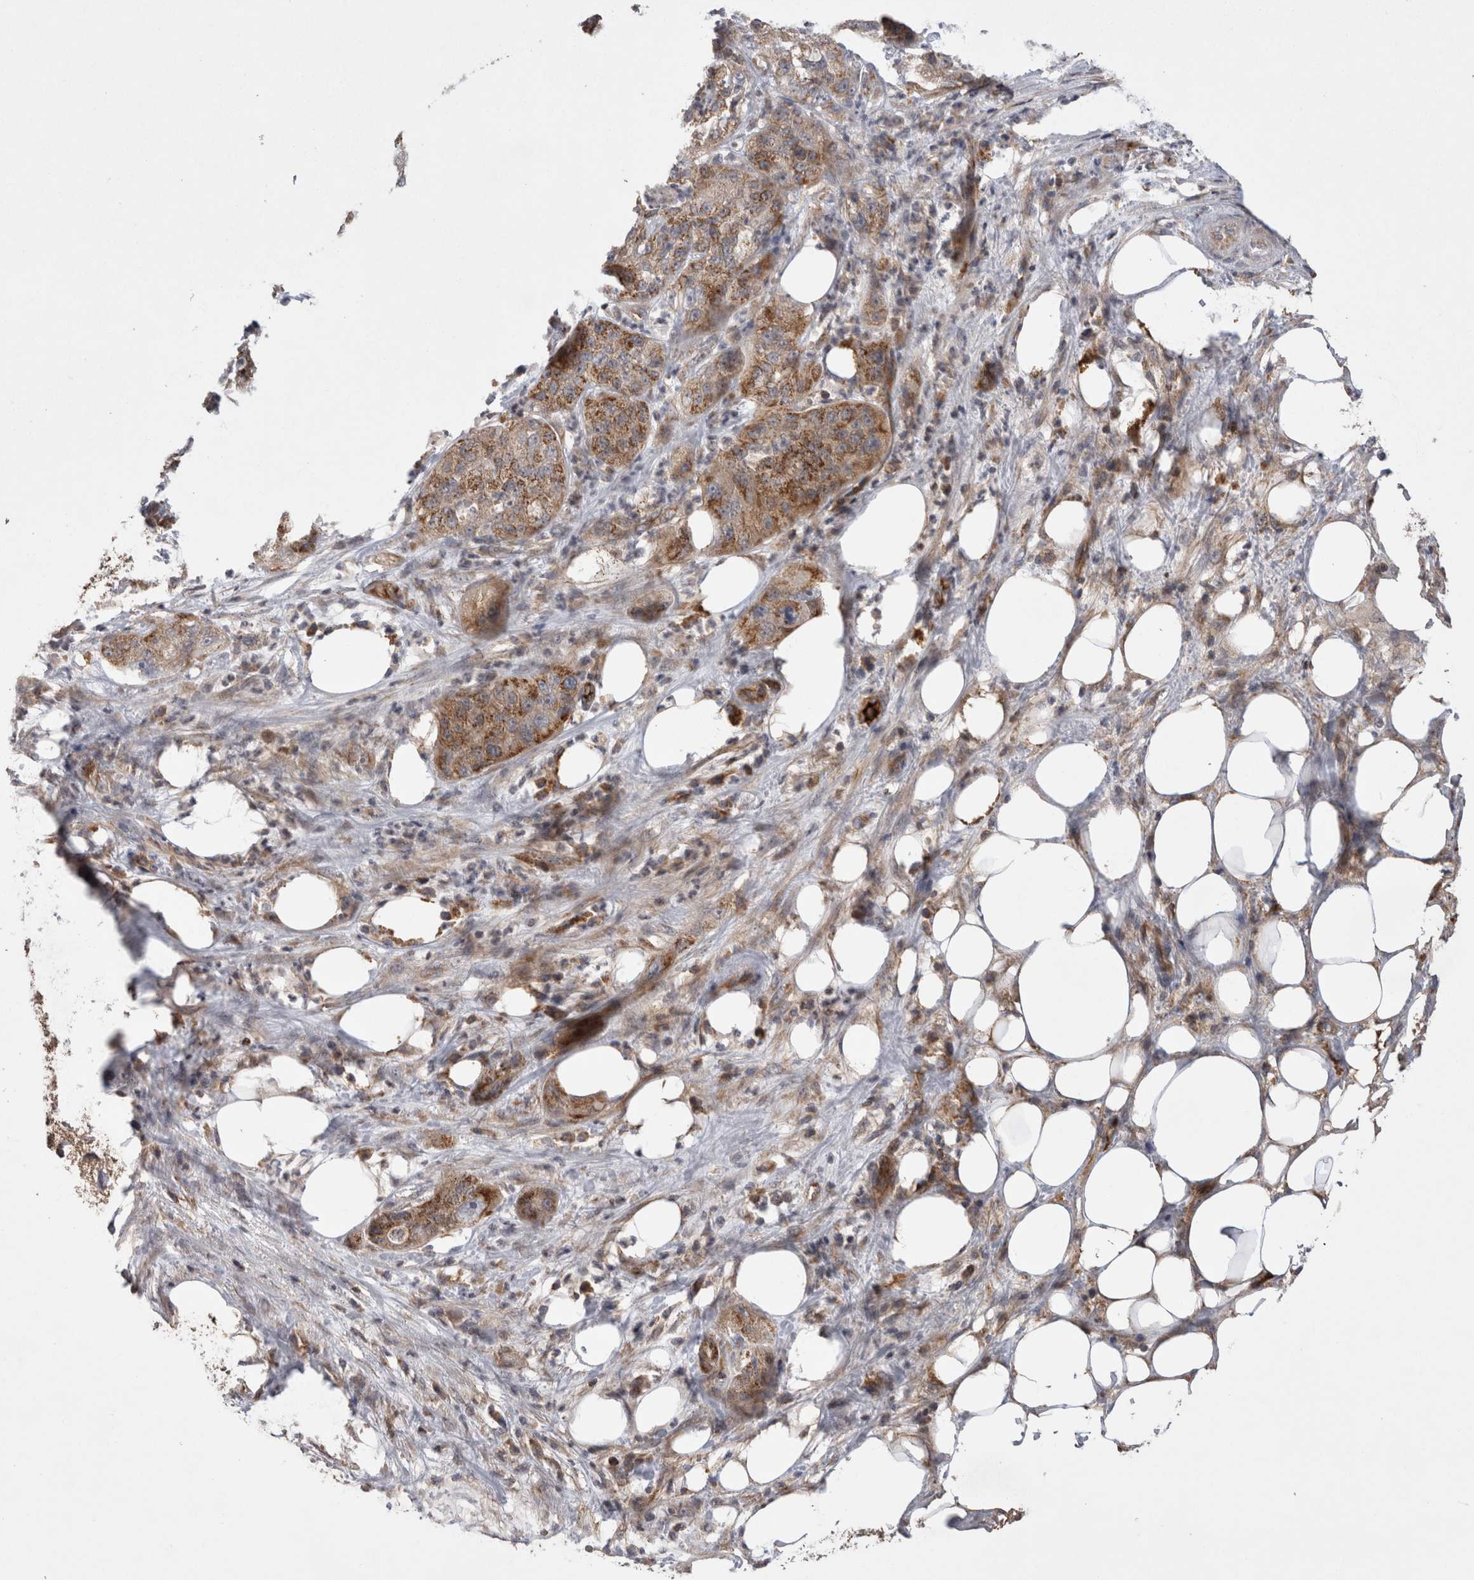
{"staining": {"intensity": "moderate", "quantity": ">75%", "location": "cytoplasmic/membranous"}, "tissue": "pancreatic cancer", "cell_type": "Tumor cells", "image_type": "cancer", "snomed": [{"axis": "morphology", "description": "Adenocarcinoma, NOS"}, {"axis": "topography", "description": "Pancreas"}], "caption": "Pancreatic adenocarcinoma stained with a protein marker reveals moderate staining in tumor cells.", "gene": "DARS2", "patient": {"sex": "female", "age": 78}}